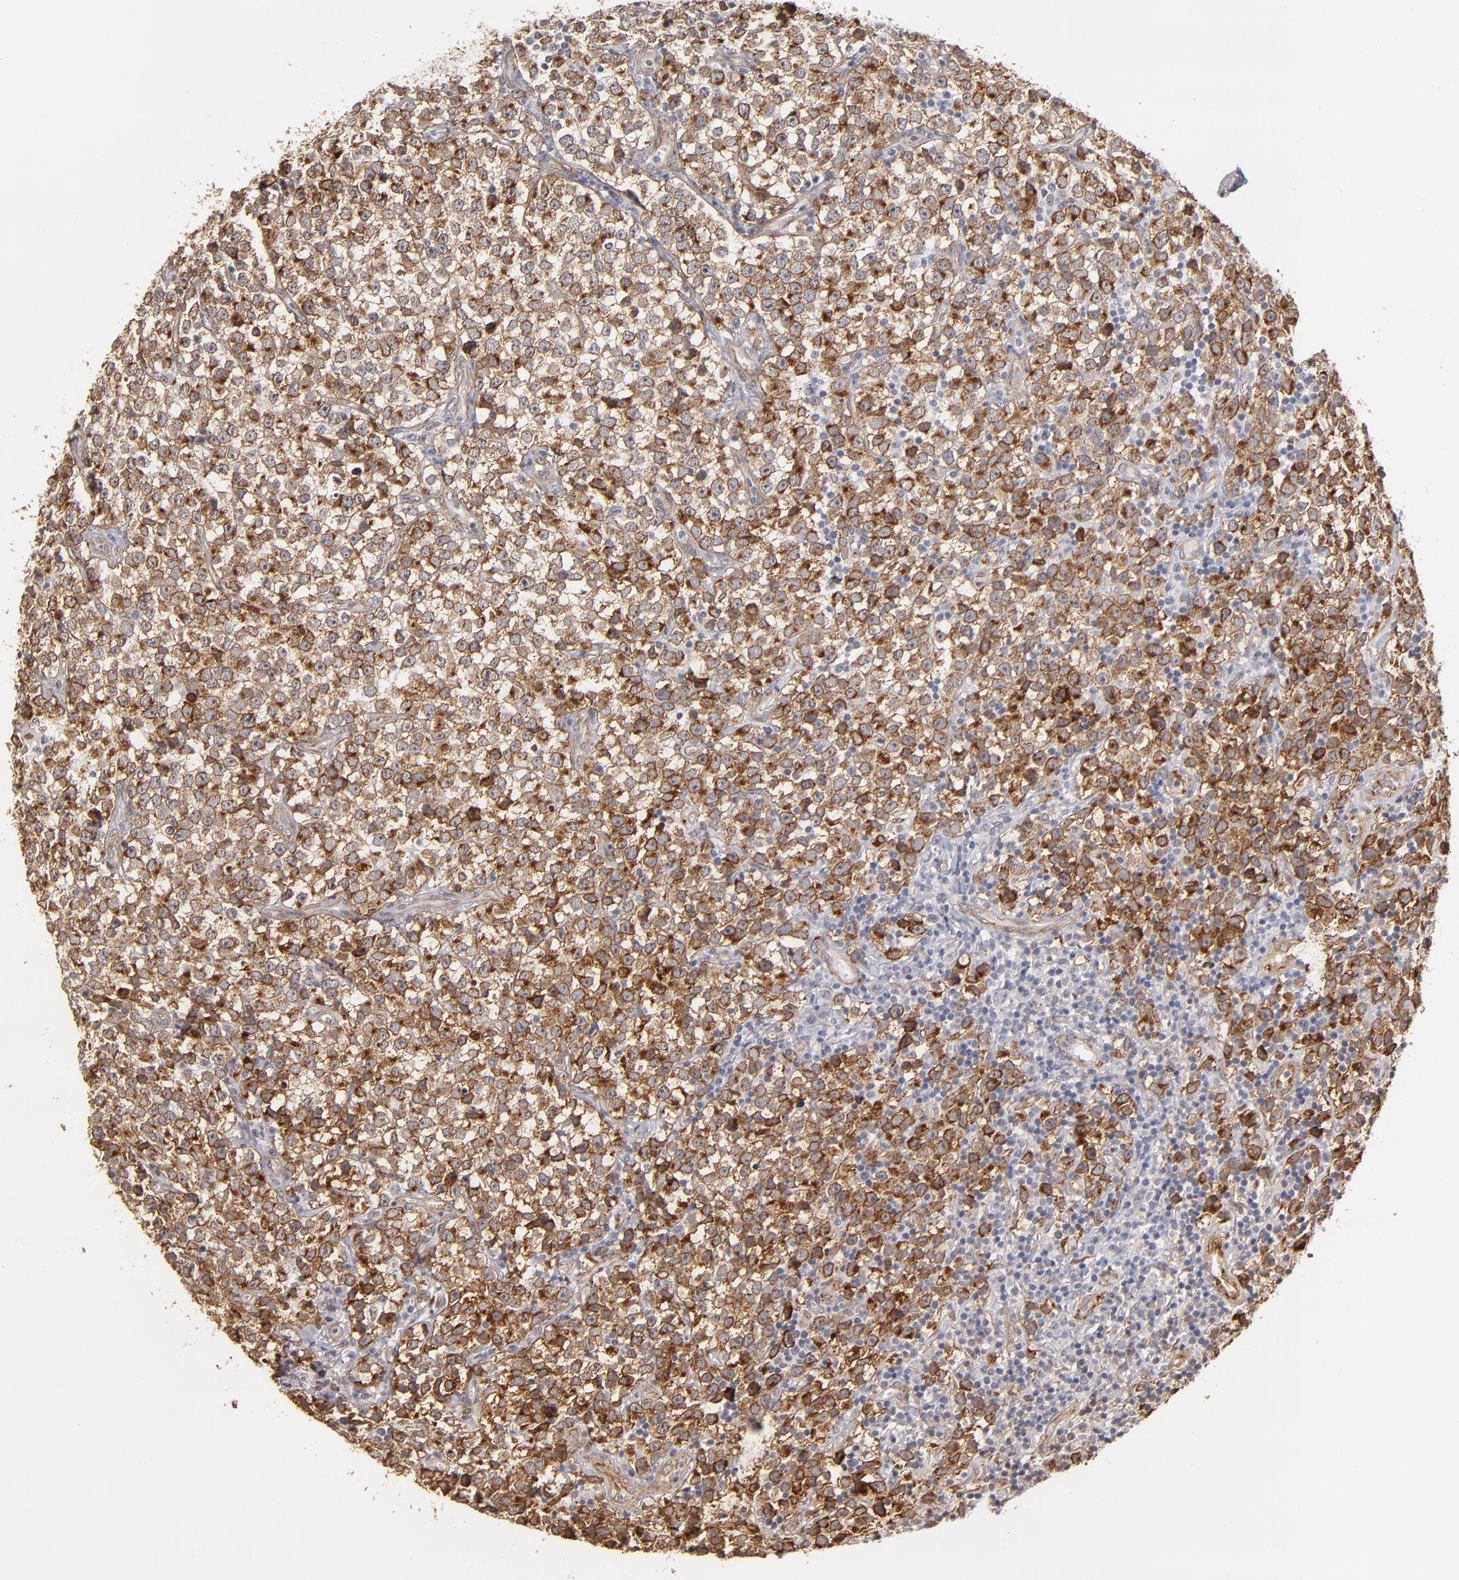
{"staining": {"intensity": "moderate", "quantity": ">75%", "location": "cytoplasmic/membranous"}, "tissue": "testis cancer", "cell_type": "Tumor cells", "image_type": "cancer", "snomed": [{"axis": "morphology", "description": "Seminoma, NOS"}, {"axis": "topography", "description": "Testis"}], "caption": "Protein expression analysis of human seminoma (testis) reveals moderate cytoplasmic/membranous expression in about >75% of tumor cells.", "gene": "LAMC1", "patient": {"sex": "male", "age": 25}}